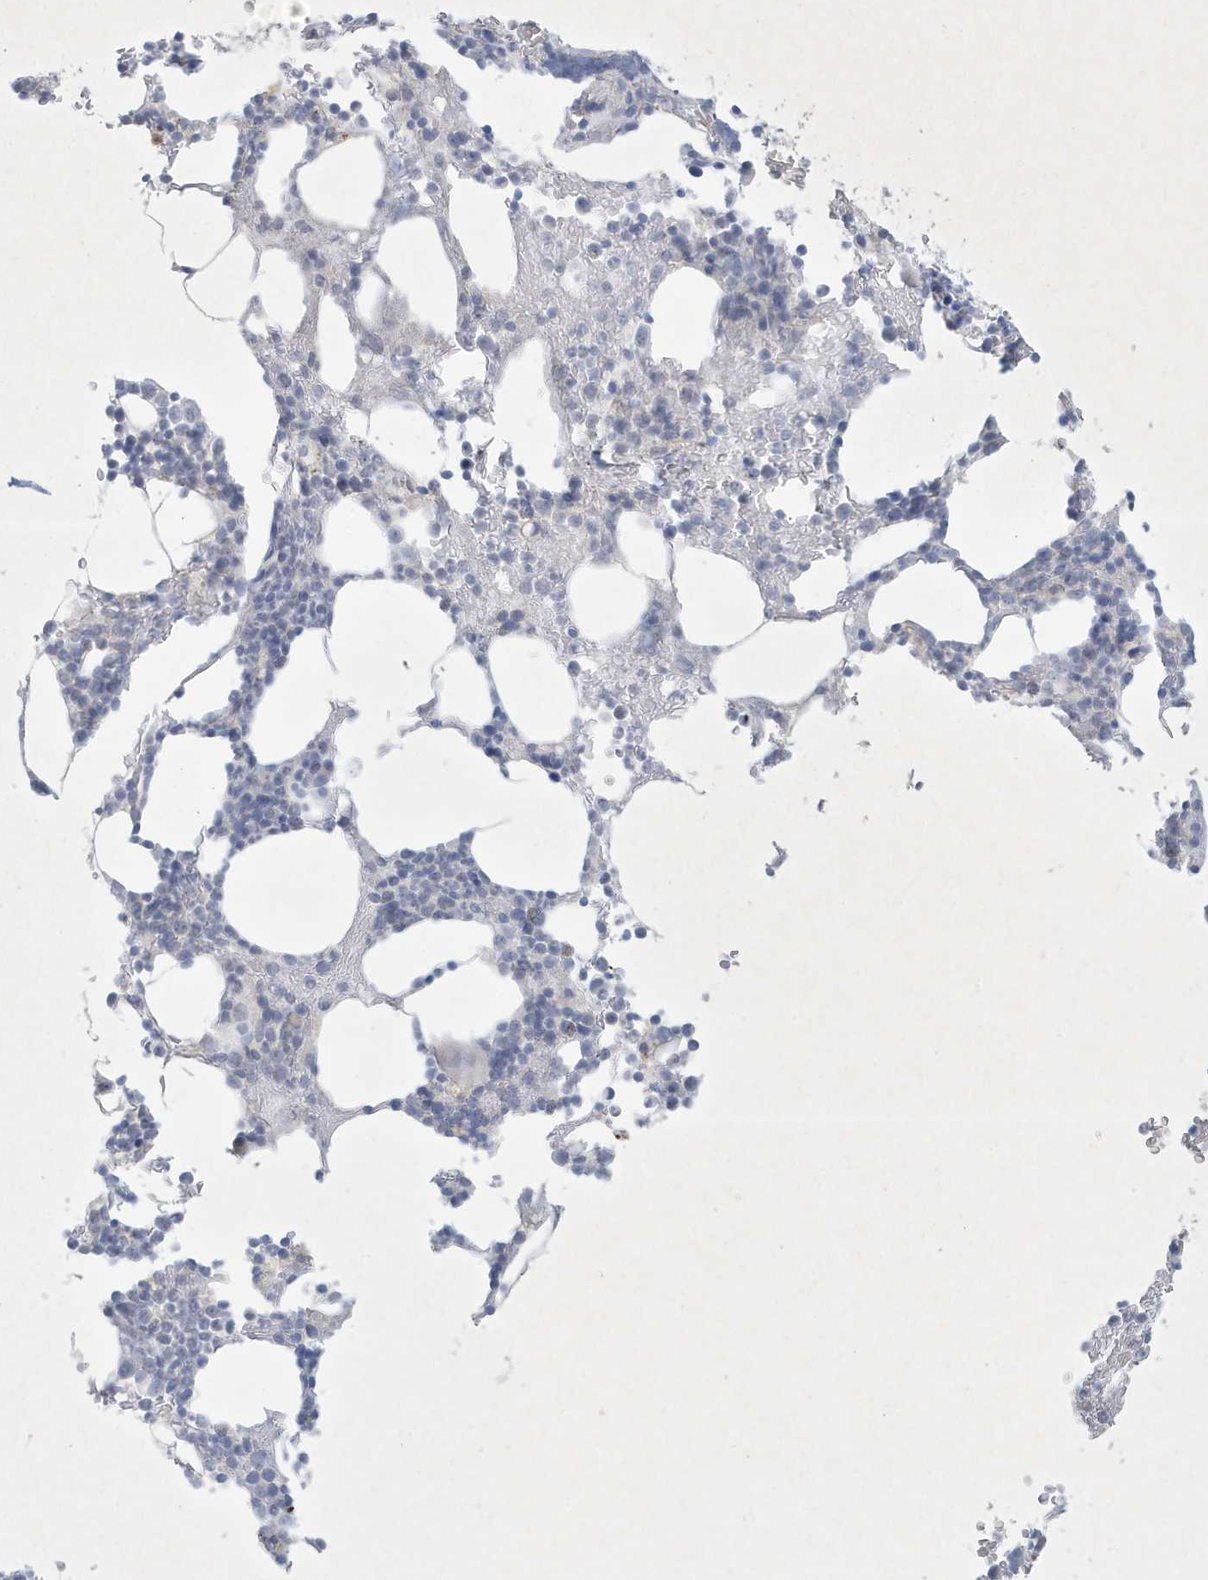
{"staining": {"intensity": "negative", "quantity": "none", "location": "none"}, "tissue": "bone marrow", "cell_type": "Hematopoietic cells", "image_type": "normal", "snomed": [{"axis": "morphology", "description": "Normal tissue, NOS"}, {"axis": "topography", "description": "Bone marrow"}], "caption": "This is a image of immunohistochemistry staining of normal bone marrow, which shows no staining in hematopoietic cells.", "gene": "CCDC24", "patient": {"sex": "male"}}